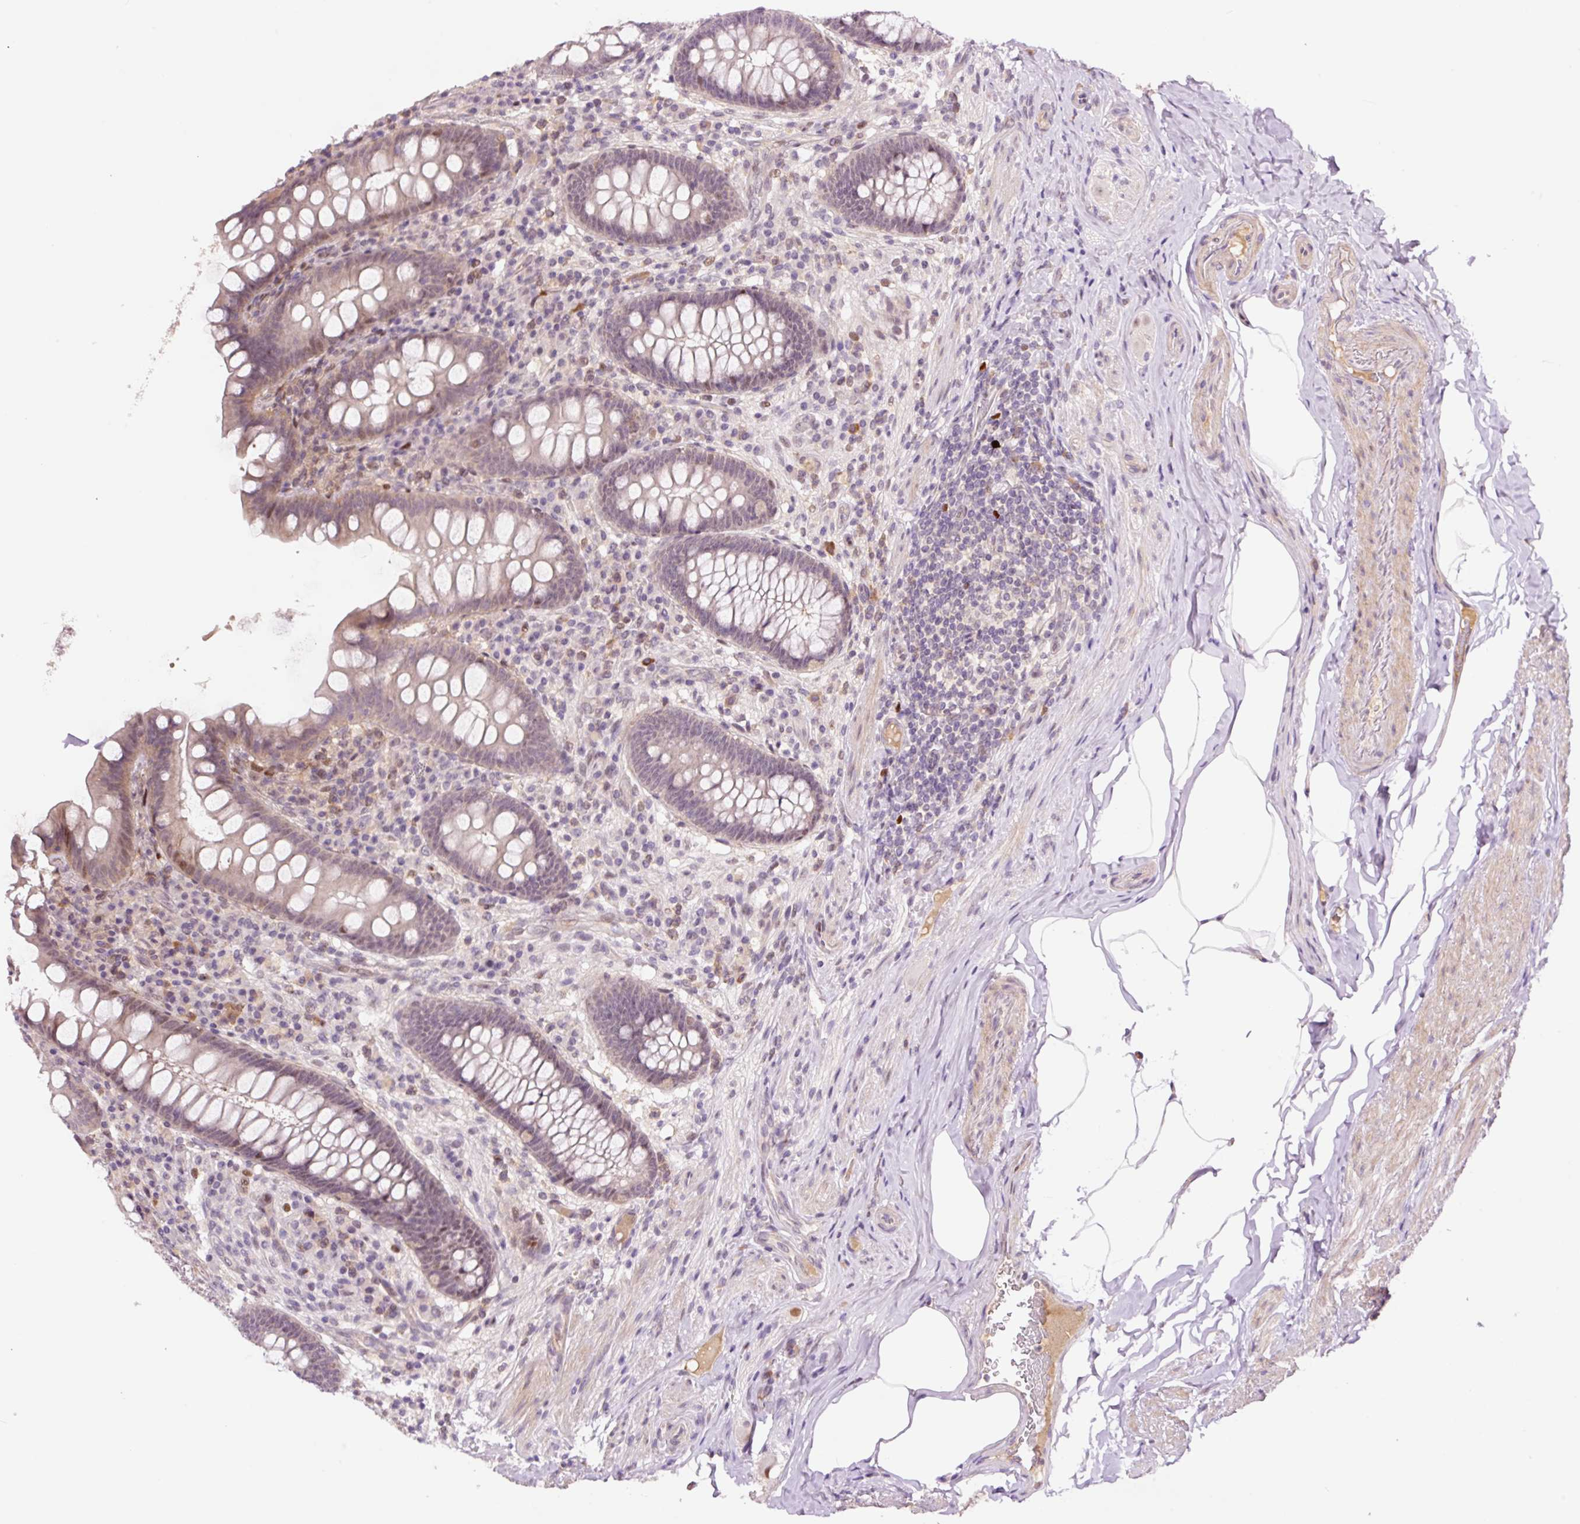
{"staining": {"intensity": "weak", "quantity": "<25%", "location": "cytoplasmic/membranous,nuclear"}, "tissue": "appendix", "cell_type": "Glandular cells", "image_type": "normal", "snomed": [{"axis": "morphology", "description": "Normal tissue, NOS"}, {"axis": "topography", "description": "Appendix"}], "caption": "Immunohistochemistry histopathology image of normal appendix: human appendix stained with DAB displays no significant protein staining in glandular cells. Nuclei are stained in blue.", "gene": "DPPA4", "patient": {"sex": "male", "age": 71}}